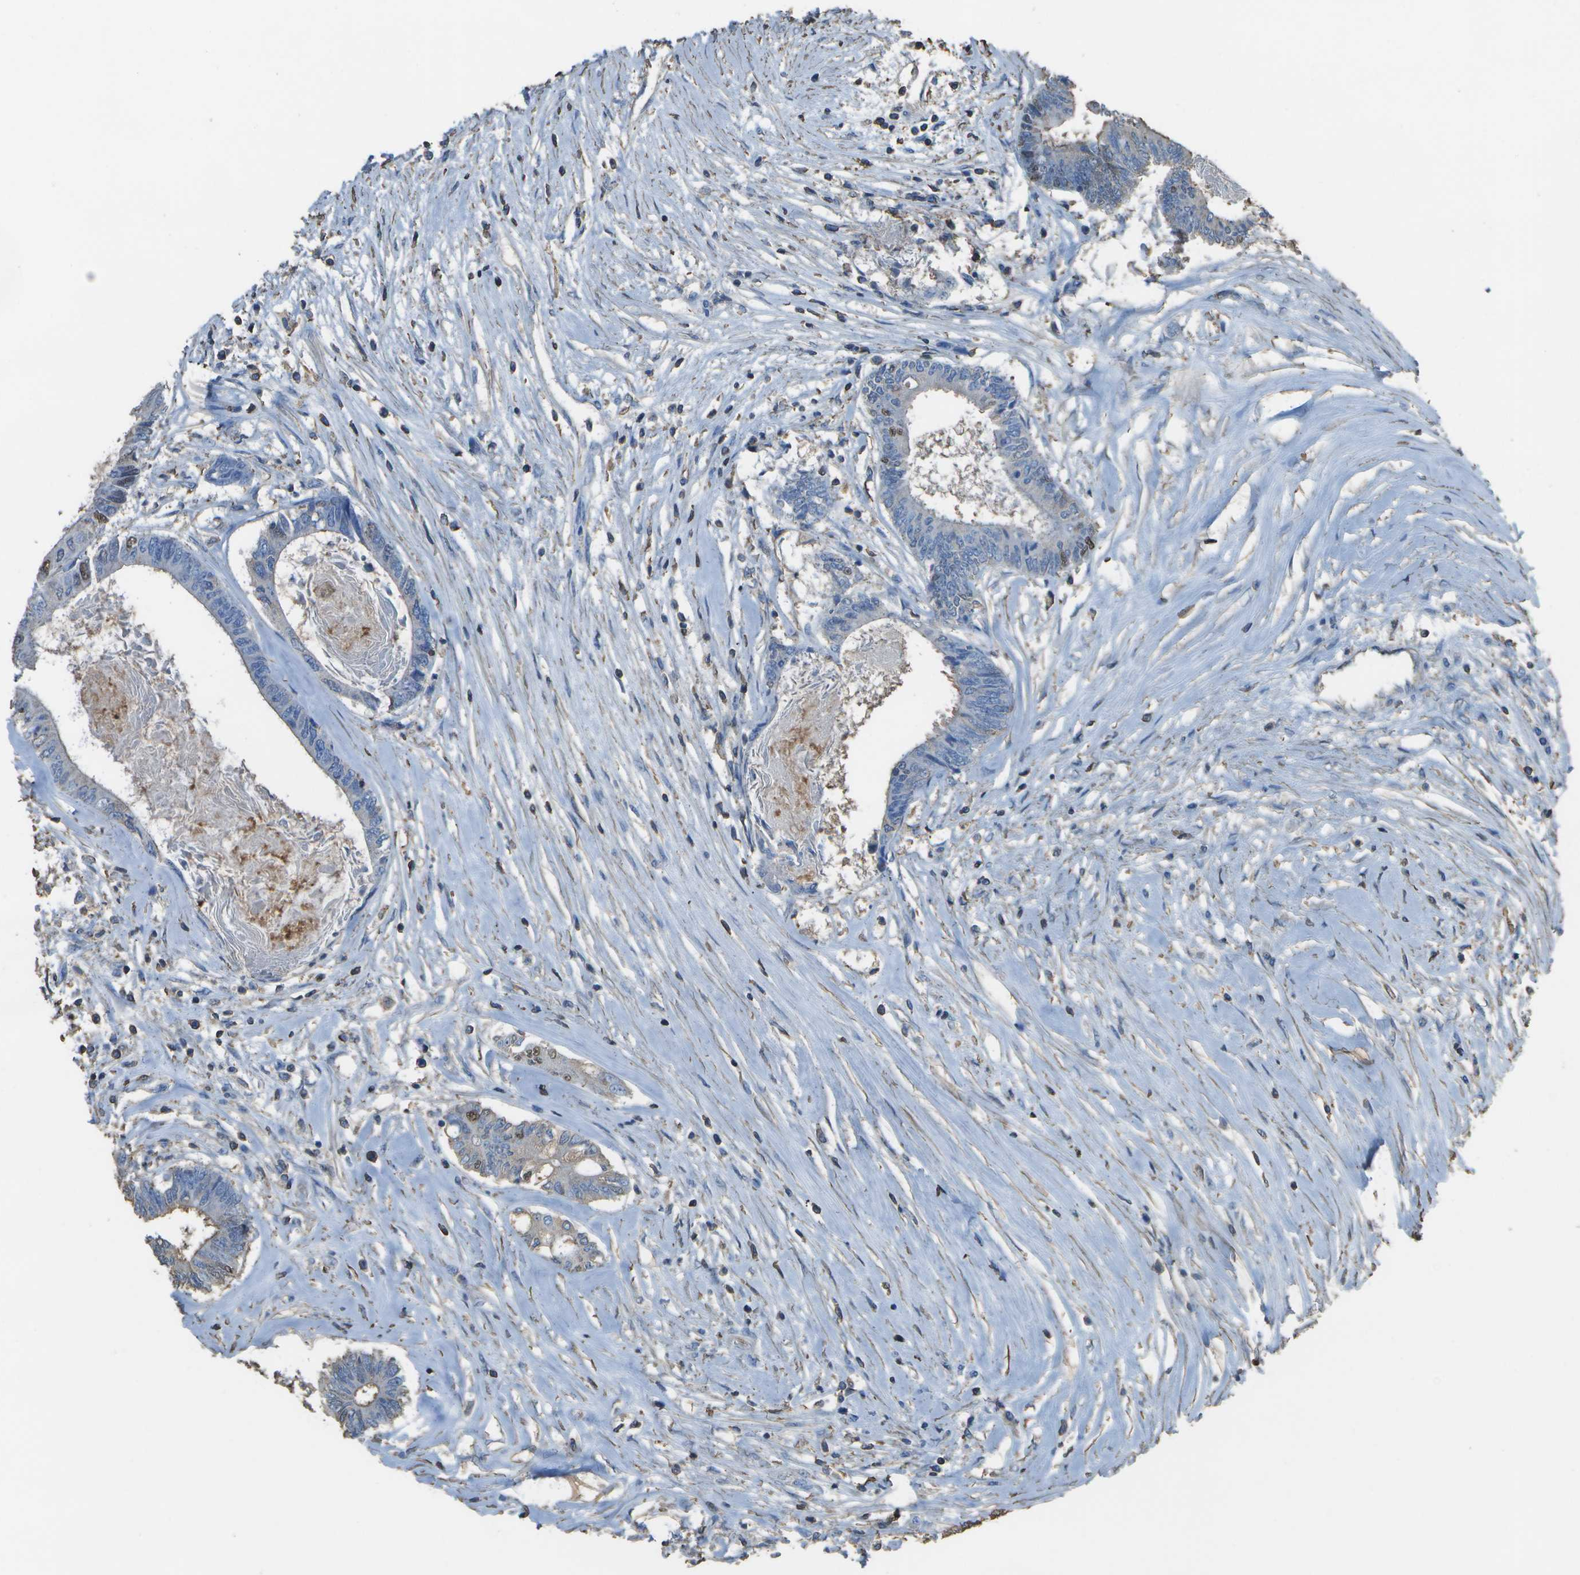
{"staining": {"intensity": "negative", "quantity": "none", "location": "none"}, "tissue": "colorectal cancer", "cell_type": "Tumor cells", "image_type": "cancer", "snomed": [{"axis": "morphology", "description": "Adenocarcinoma, NOS"}, {"axis": "topography", "description": "Rectum"}], "caption": "Immunohistochemistry (IHC) of colorectal cancer displays no staining in tumor cells. (DAB IHC visualized using brightfield microscopy, high magnification).", "gene": "CYP4F11", "patient": {"sex": "male", "age": 63}}